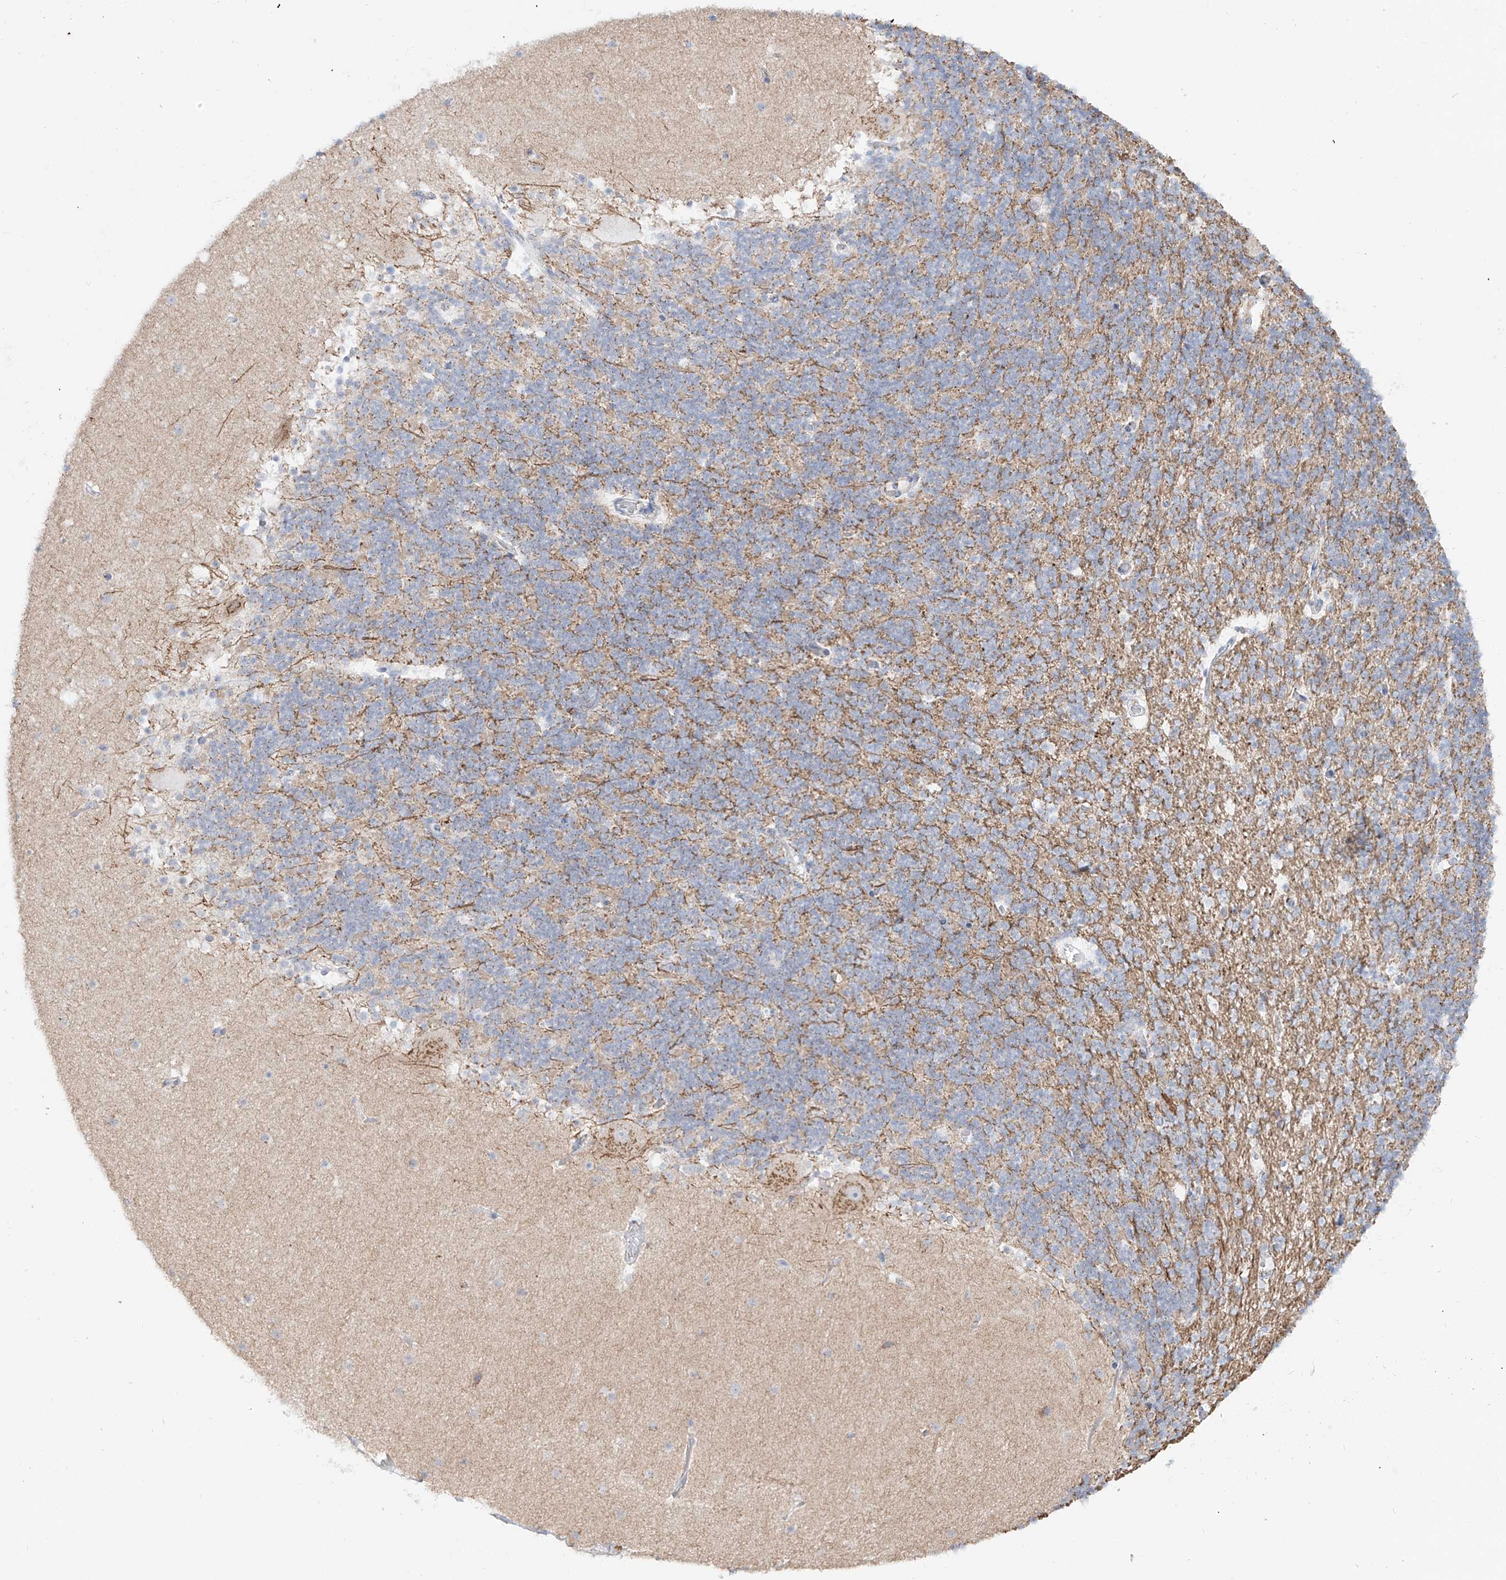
{"staining": {"intensity": "weak", "quantity": "25%-75%", "location": "cytoplasmic/membranous"}, "tissue": "cerebellum", "cell_type": "Cells in granular layer", "image_type": "normal", "snomed": [{"axis": "morphology", "description": "Normal tissue, NOS"}, {"axis": "topography", "description": "Cerebellum"}], "caption": "Unremarkable cerebellum displays weak cytoplasmic/membranous expression in about 25%-75% of cells in granular layer (Brightfield microscopy of DAB IHC at high magnification)..", "gene": "BSDC1", "patient": {"sex": "male", "age": 57}}